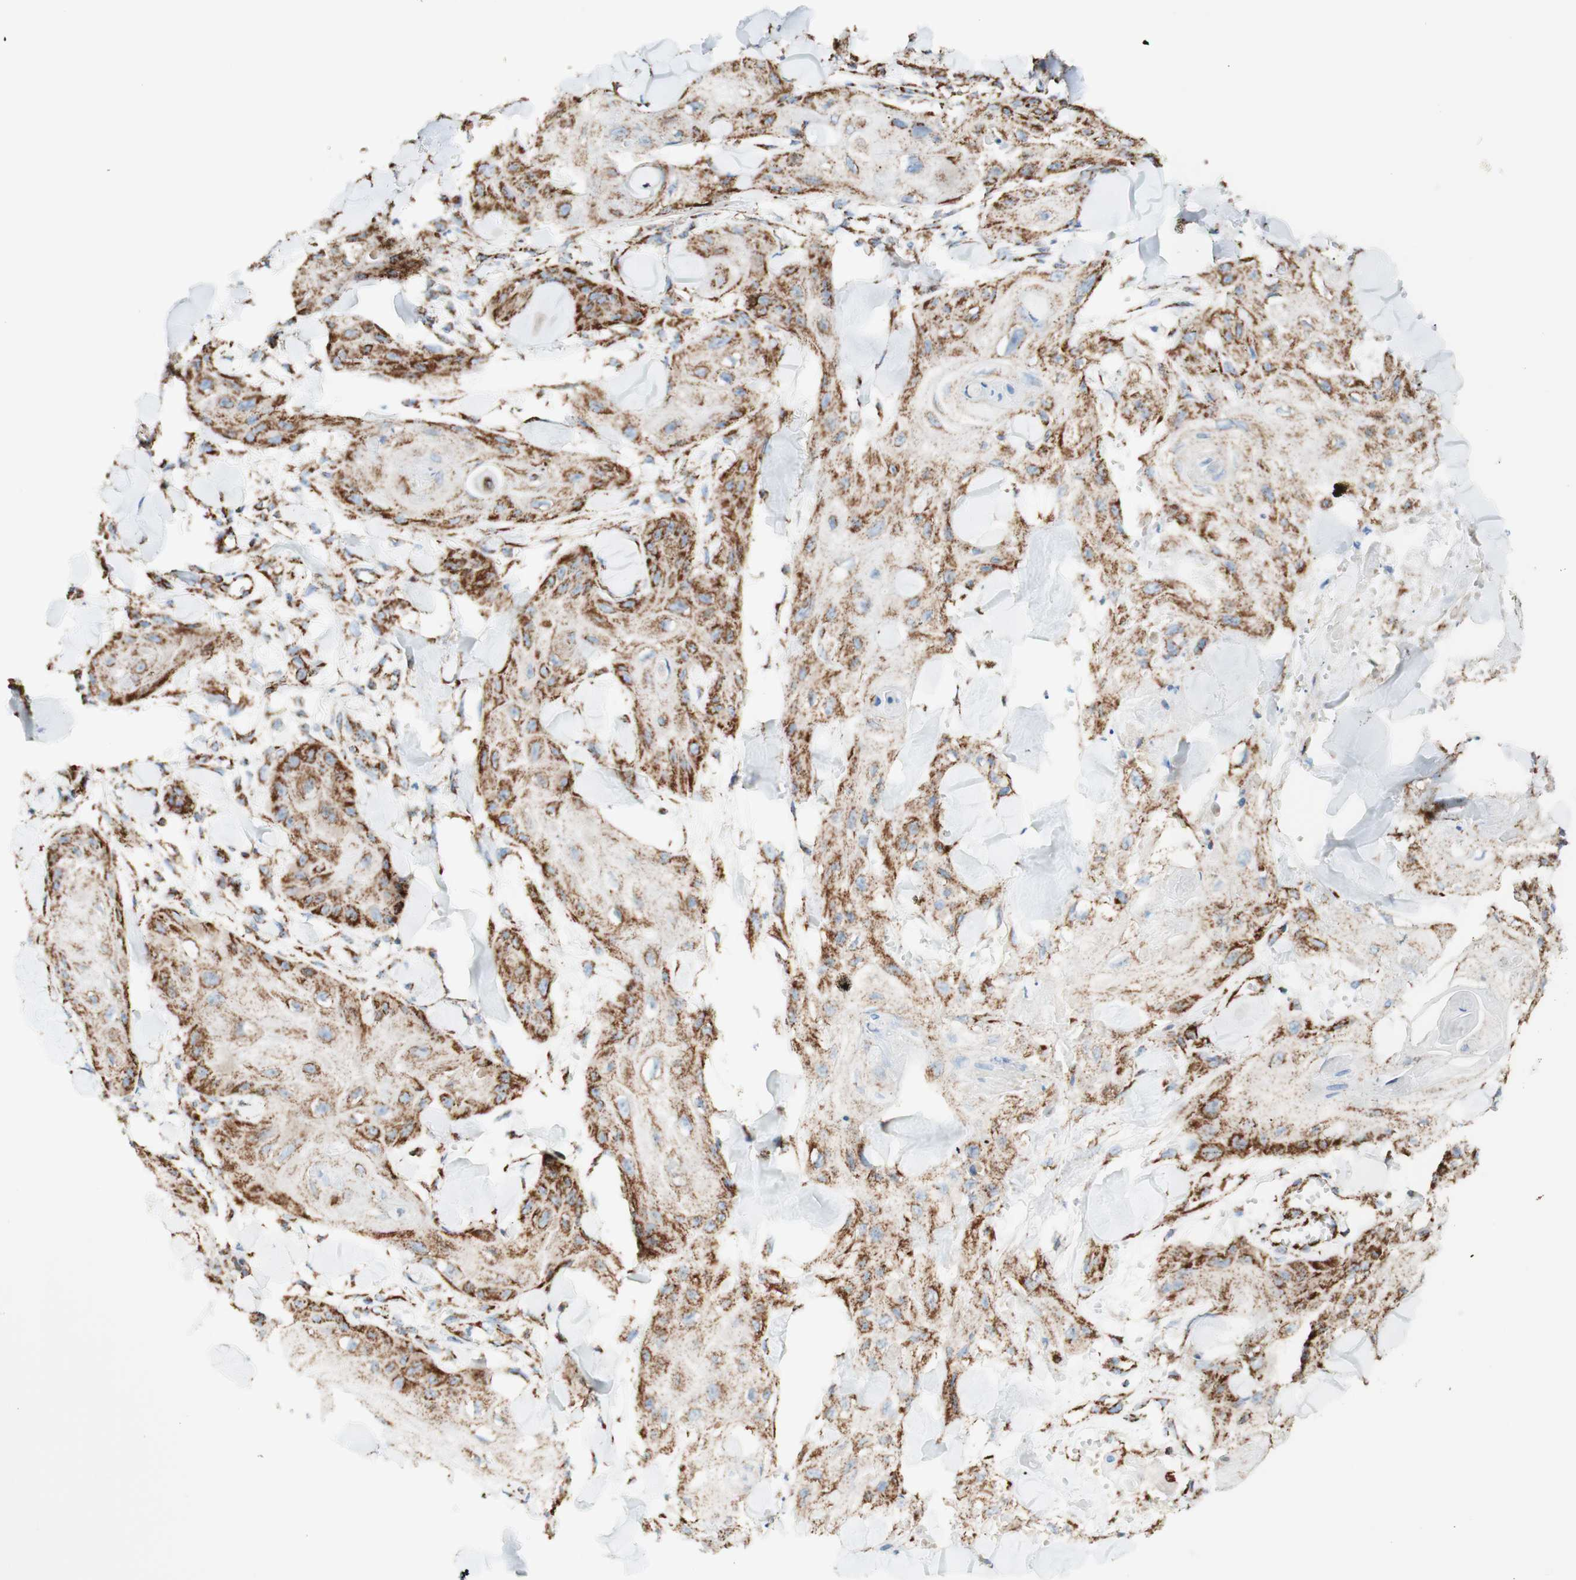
{"staining": {"intensity": "strong", "quantity": ">75%", "location": "cytoplasmic/membranous"}, "tissue": "skin cancer", "cell_type": "Tumor cells", "image_type": "cancer", "snomed": [{"axis": "morphology", "description": "Squamous cell carcinoma, NOS"}, {"axis": "topography", "description": "Skin"}], "caption": "This is a photomicrograph of IHC staining of skin cancer, which shows strong positivity in the cytoplasmic/membranous of tumor cells.", "gene": "TOMM20", "patient": {"sex": "male", "age": 74}}